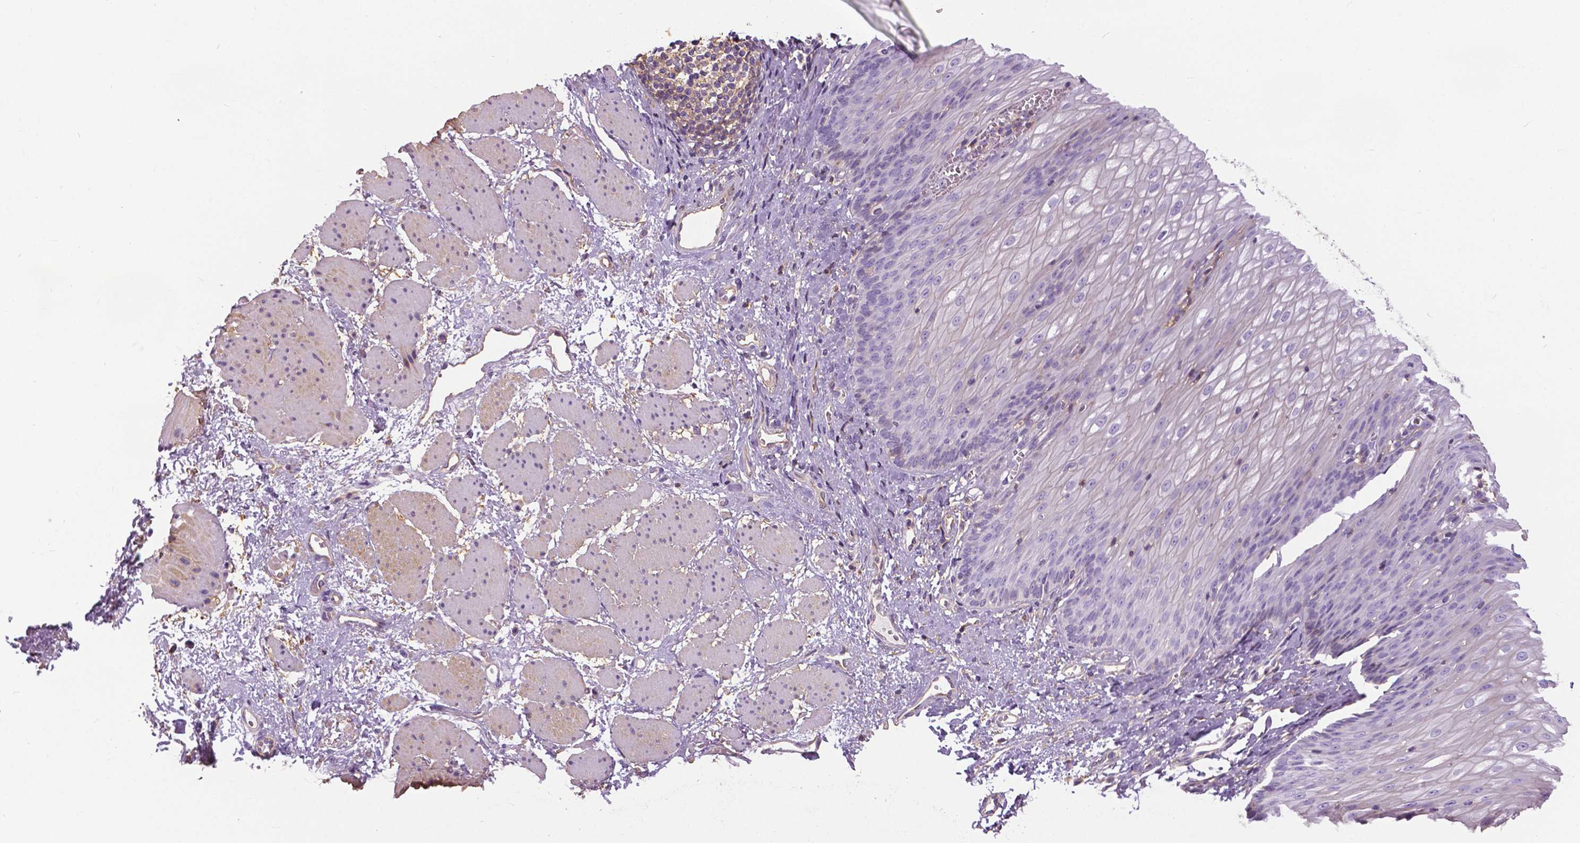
{"staining": {"intensity": "negative", "quantity": "none", "location": "none"}, "tissue": "esophagus", "cell_type": "Squamous epithelial cells", "image_type": "normal", "snomed": [{"axis": "morphology", "description": "Normal tissue, NOS"}, {"axis": "topography", "description": "Esophagus"}], "caption": "Immunohistochemistry (IHC) of benign esophagus exhibits no expression in squamous epithelial cells. (DAB (3,3'-diaminobenzidine) immunohistochemistry (IHC) with hematoxylin counter stain).", "gene": "ANXA13", "patient": {"sex": "male", "age": 62}}